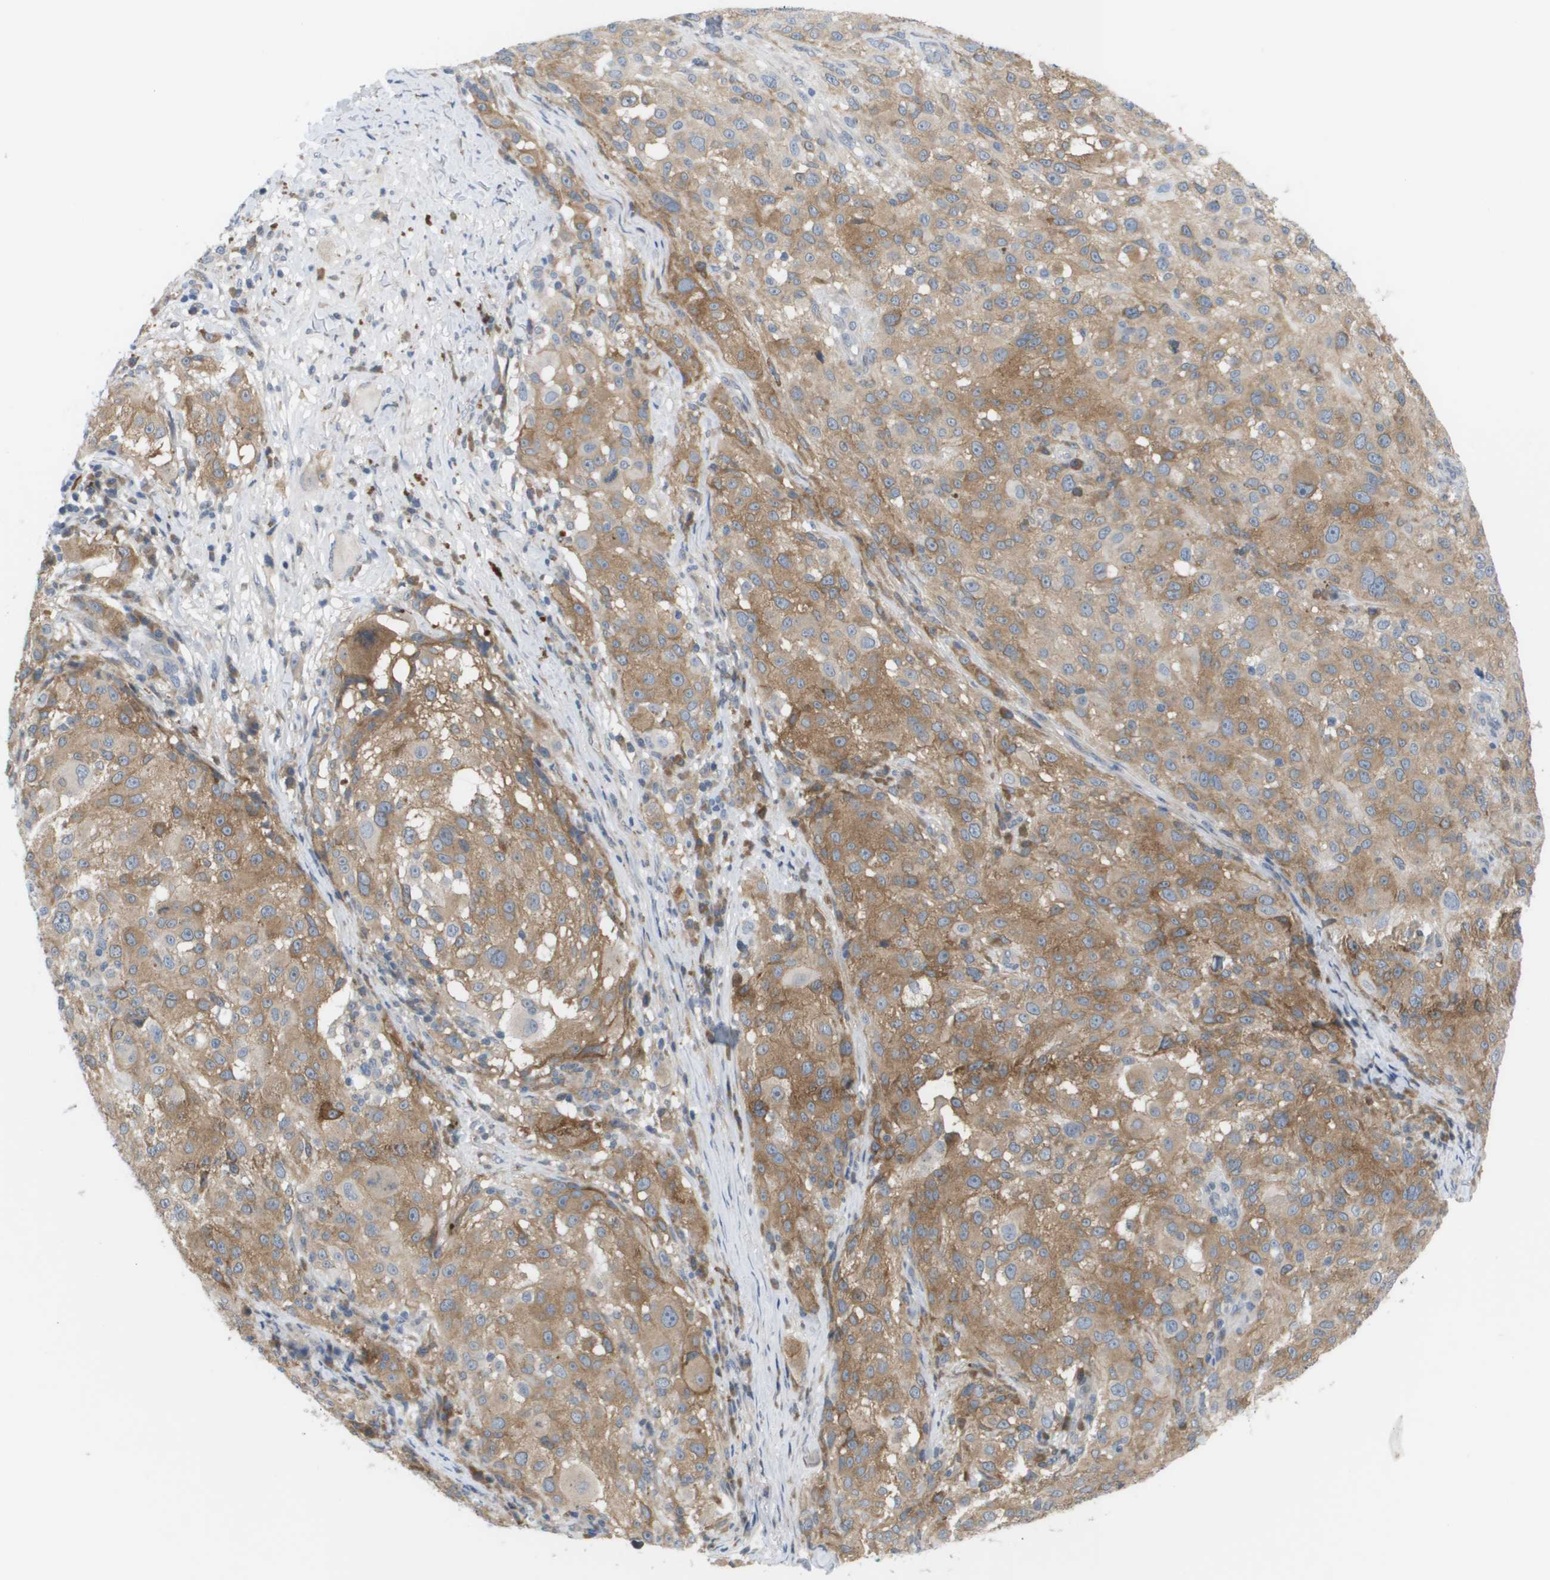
{"staining": {"intensity": "moderate", "quantity": ">75%", "location": "cytoplasmic/membranous"}, "tissue": "melanoma", "cell_type": "Tumor cells", "image_type": "cancer", "snomed": [{"axis": "morphology", "description": "Necrosis, NOS"}, {"axis": "morphology", "description": "Malignant melanoma, NOS"}, {"axis": "topography", "description": "Skin"}], "caption": "Melanoma stained with IHC displays moderate cytoplasmic/membranous expression in about >75% of tumor cells.", "gene": "MARCHF8", "patient": {"sex": "female", "age": 87}}